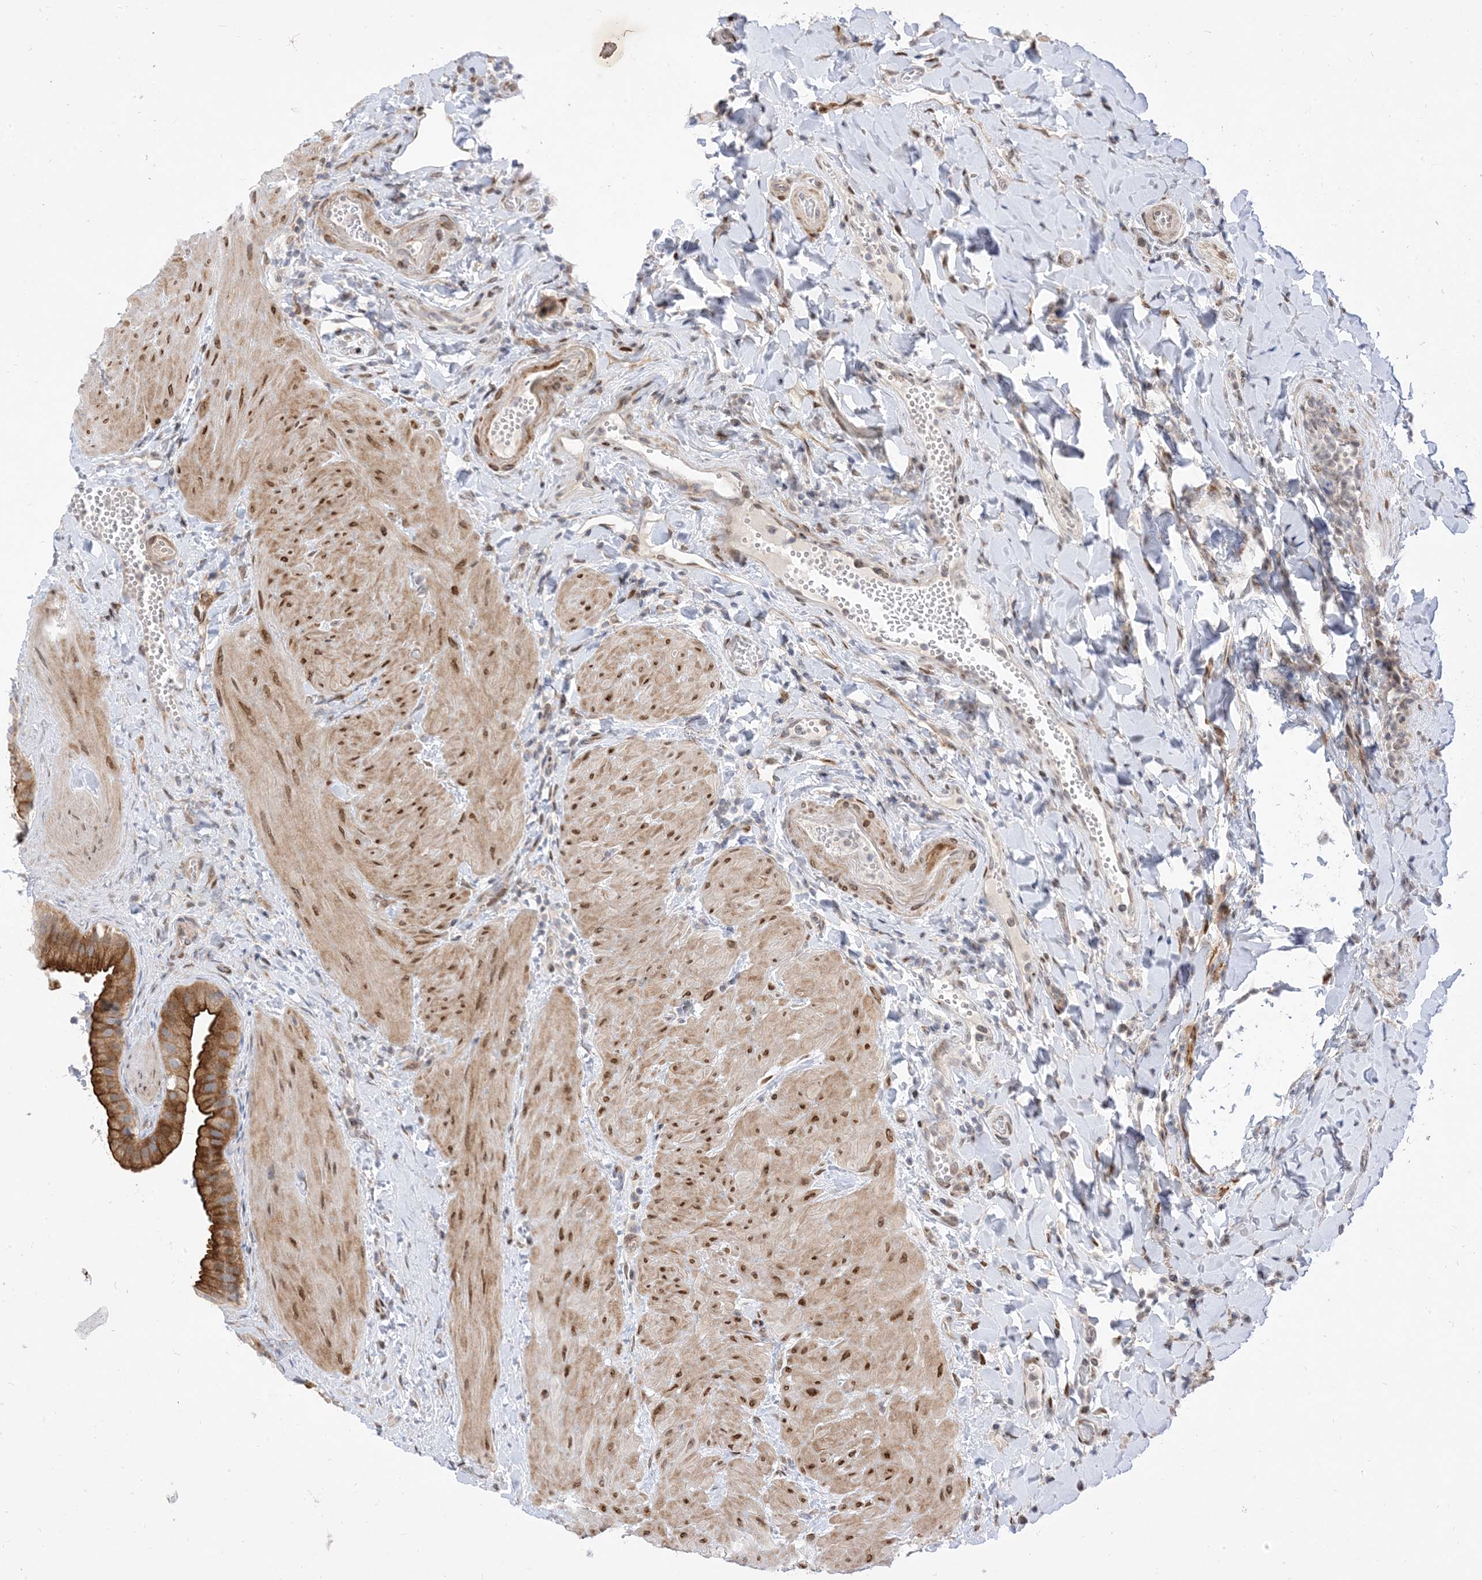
{"staining": {"intensity": "strong", "quantity": ">75%", "location": "cytoplasmic/membranous"}, "tissue": "gallbladder", "cell_type": "Glandular cells", "image_type": "normal", "snomed": [{"axis": "morphology", "description": "Normal tissue, NOS"}, {"axis": "topography", "description": "Gallbladder"}], "caption": "Benign gallbladder was stained to show a protein in brown. There is high levels of strong cytoplasmic/membranous staining in about >75% of glandular cells.", "gene": "TYSND1", "patient": {"sex": "male", "age": 55}}